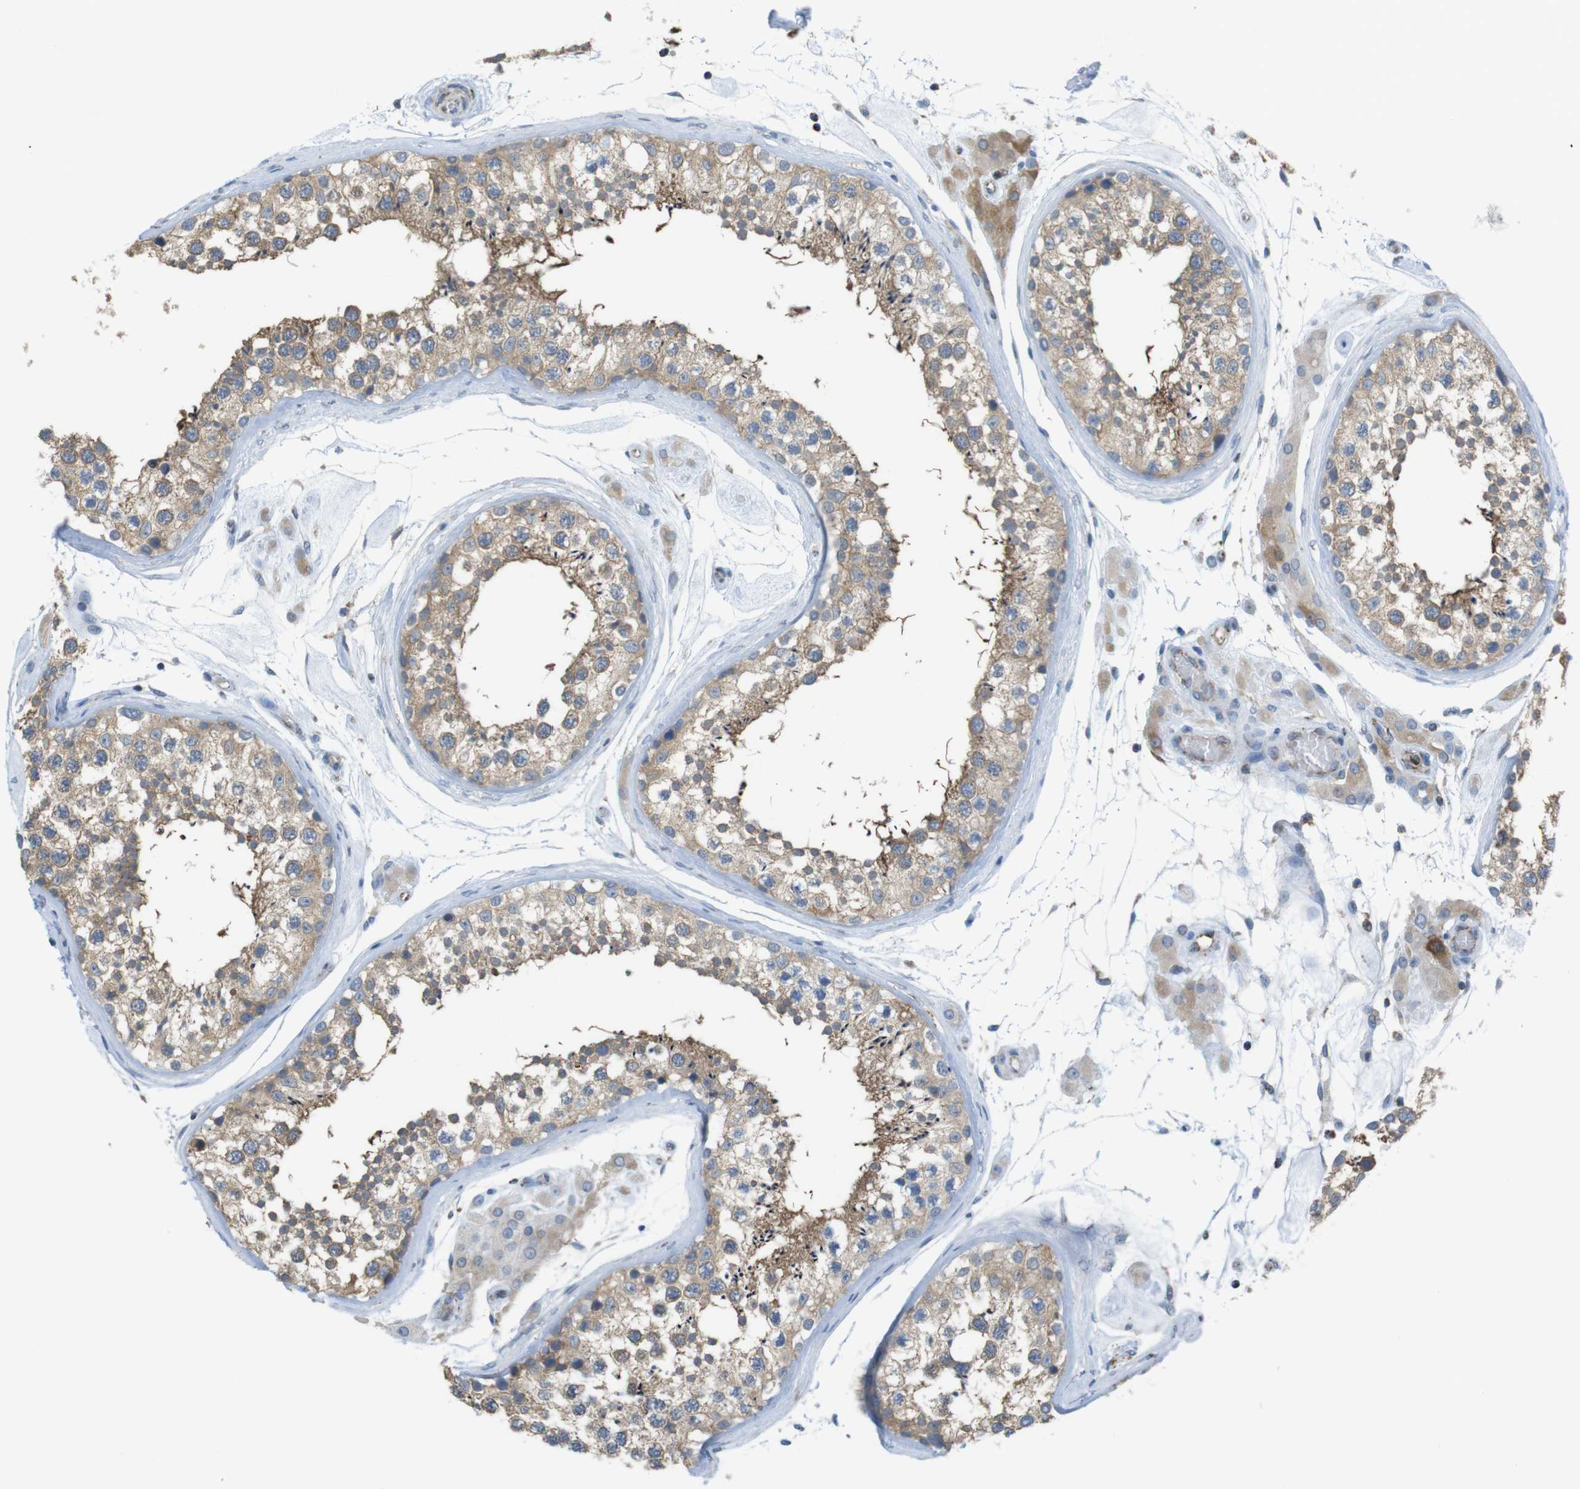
{"staining": {"intensity": "moderate", "quantity": ">75%", "location": "cytoplasmic/membranous"}, "tissue": "testis", "cell_type": "Cells in seminiferous ducts", "image_type": "normal", "snomed": [{"axis": "morphology", "description": "Normal tissue, NOS"}, {"axis": "topography", "description": "Testis"}], "caption": "Moderate cytoplasmic/membranous protein expression is present in about >75% of cells in seminiferous ducts in testis.", "gene": "GRIK1", "patient": {"sex": "male", "age": 46}}